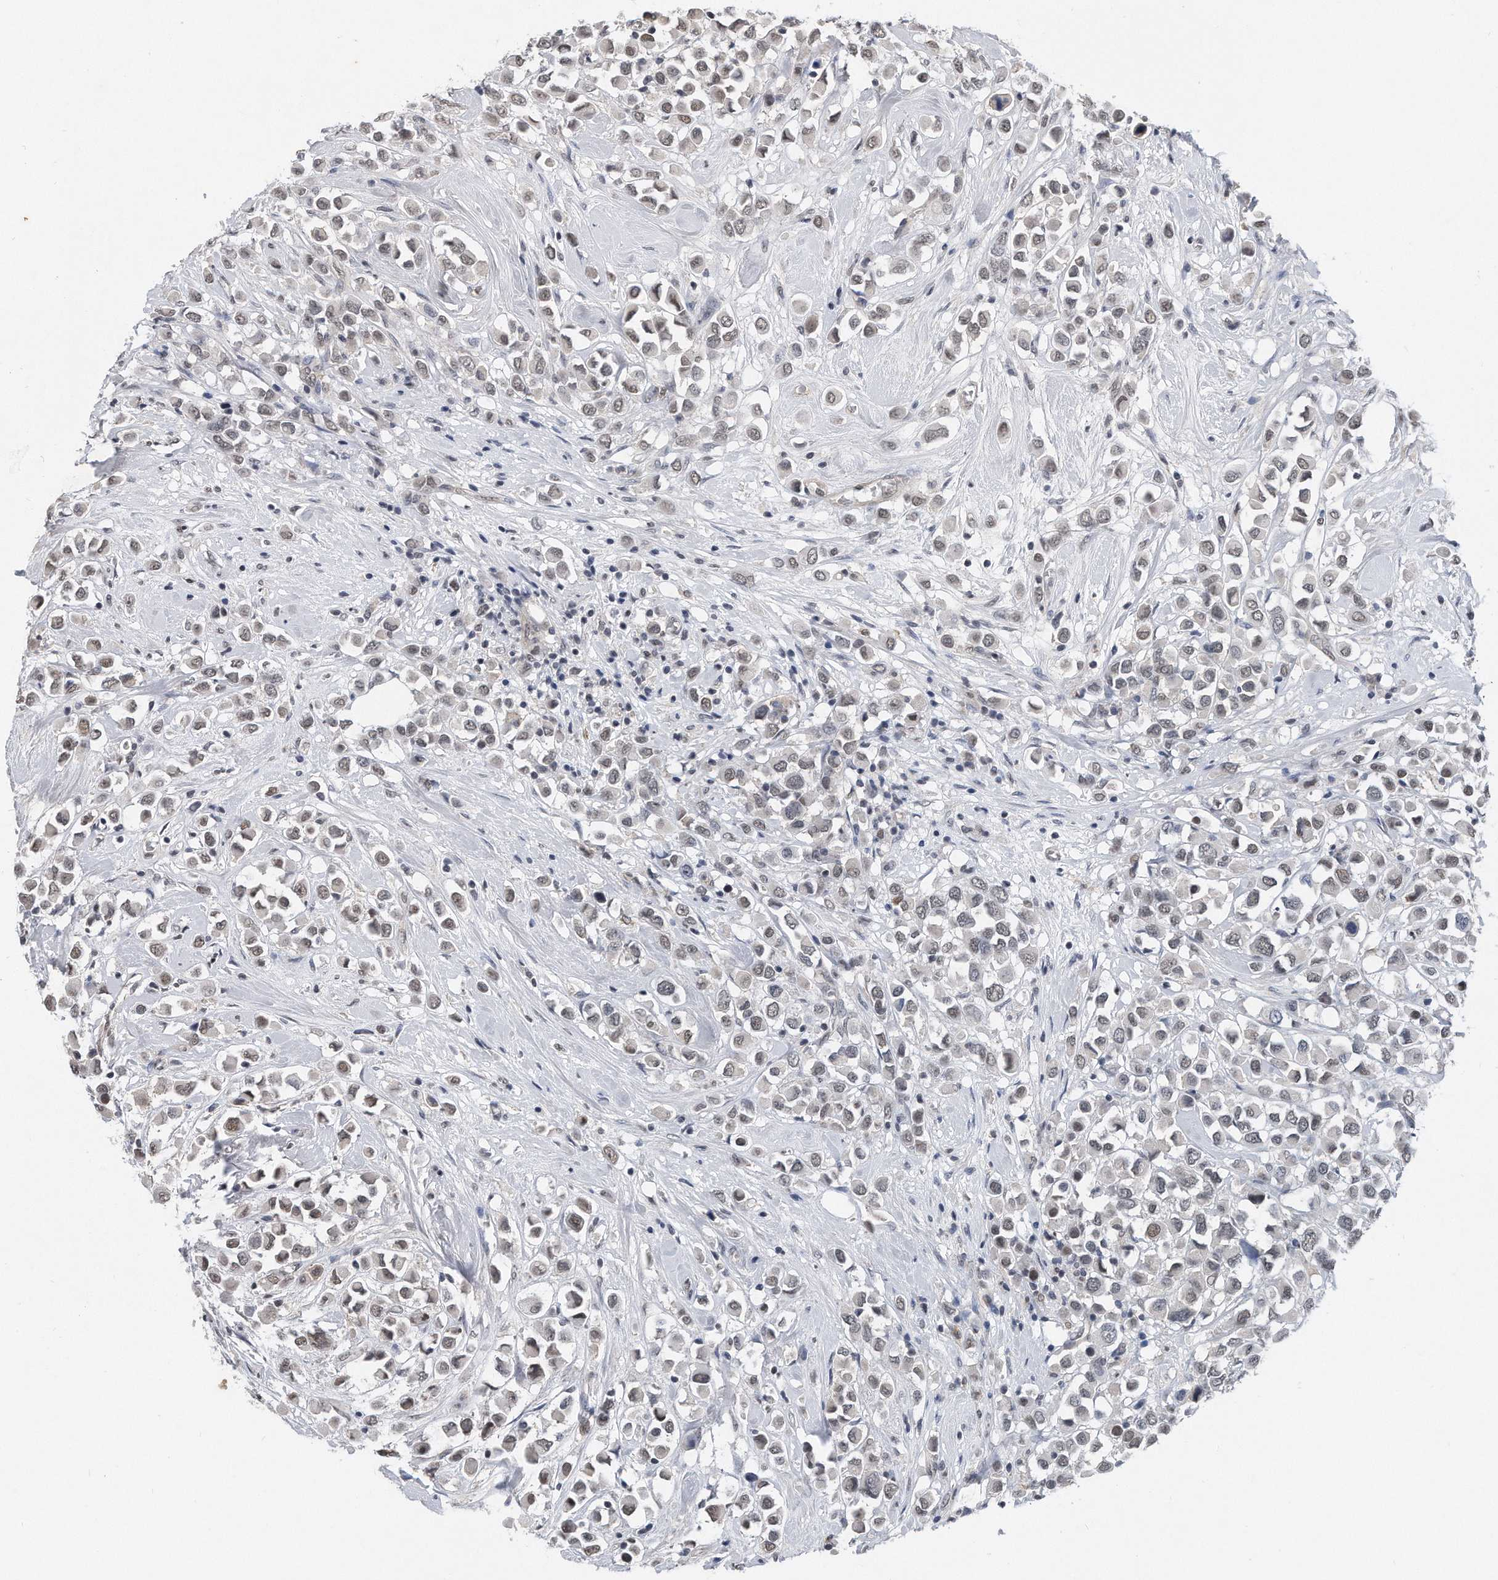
{"staining": {"intensity": "weak", "quantity": "25%-75%", "location": "nuclear"}, "tissue": "breast cancer", "cell_type": "Tumor cells", "image_type": "cancer", "snomed": [{"axis": "morphology", "description": "Duct carcinoma"}, {"axis": "topography", "description": "Breast"}], "caption": "Immunohistochemistry histopathology image of neoplastic tissue: human breast cancer stained using IHC displays low levels of weak protein expression localized specifically in the nuclear of tumor cells, appearing as a nuclear brown color.", "gene": "TP53INP1", "patient": {"sex": "female", "age": 61}}